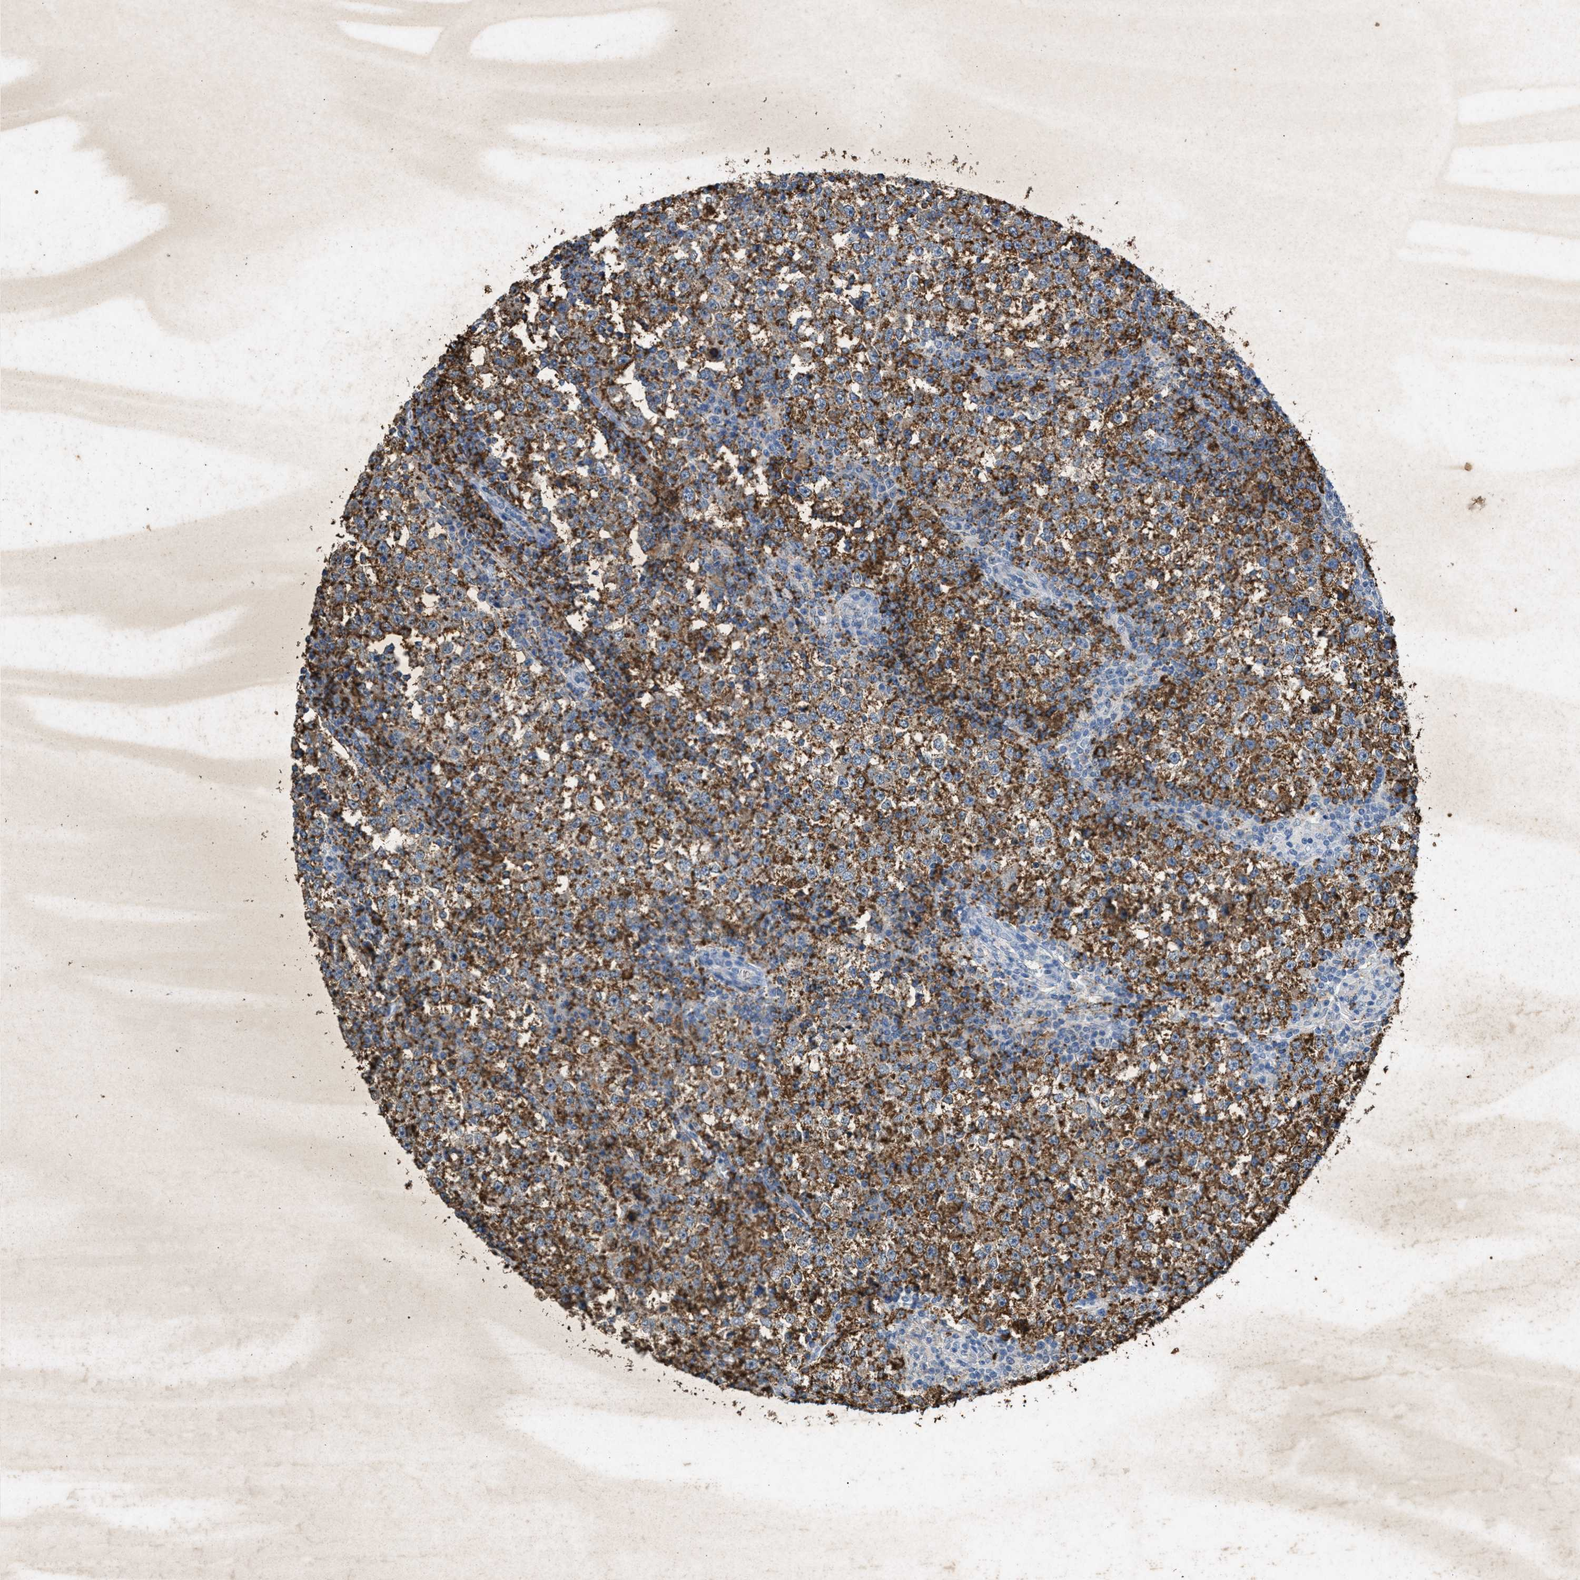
{"staining": {"intensity": "moderate", "quantity": ">75%", "location": "cytoplasmic/membranous"}, "tissue": "testis cancer", "cell_type": "Tumor cells", "image_type": "cancer", "snomed": [{"axis": "morphology", "description": "Seminoma, NOS"}, {"axis": "topography", "description": "Testis"}], "caption": "An image of human testis seminoma stained for a protein shows moderate cytoplasmic/membranous brown staining in tumor cells.", "gene": "LTB4R2", "patient": {"sex": "male", "age": 65}}